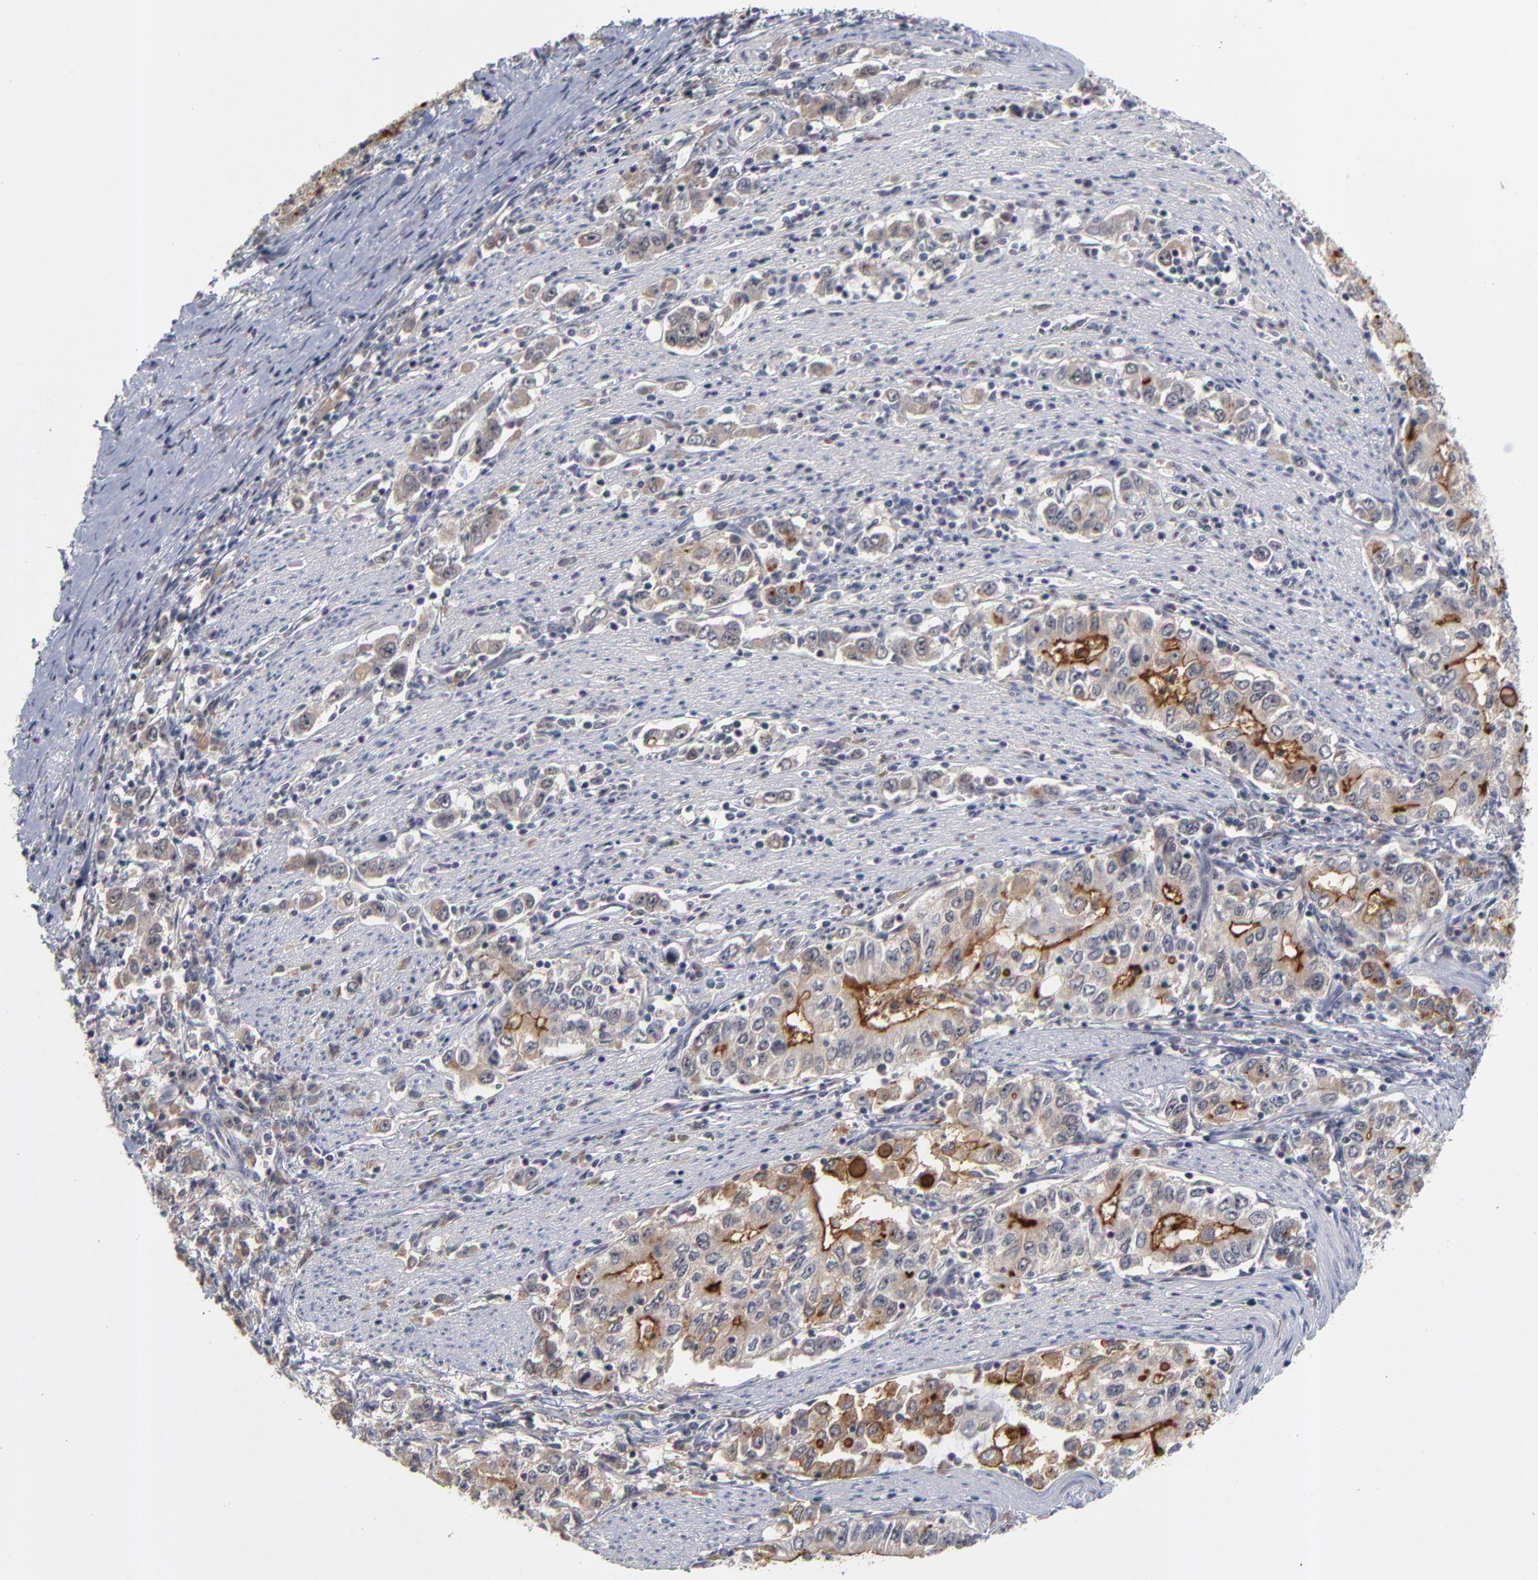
{"staining": {"intensity": "moderate", "quantity": ">75%", "location": "cytoplasmic/membranous"}, "tissue": "stomach cancer", "cell_type": "Tumor cells", "image_type": "cancer", "snomed": [{"axis": "morphology", "description": "Adenocarcinoma, NOS"}, {"axis": "topography", "description": "Stomach, lower"}], "caption": "IHC micrograph of neoplastic tissue: stomach adenocarcinoma stained using IHC shows medium levels of moderate protein expression localized specifically in the cytoplasmic/membranous of tumor cells, appearing as a cytoplasmic/membranous brown color.", "gene": "WSB1", "patient": {"sex": "female", "age": 72}}